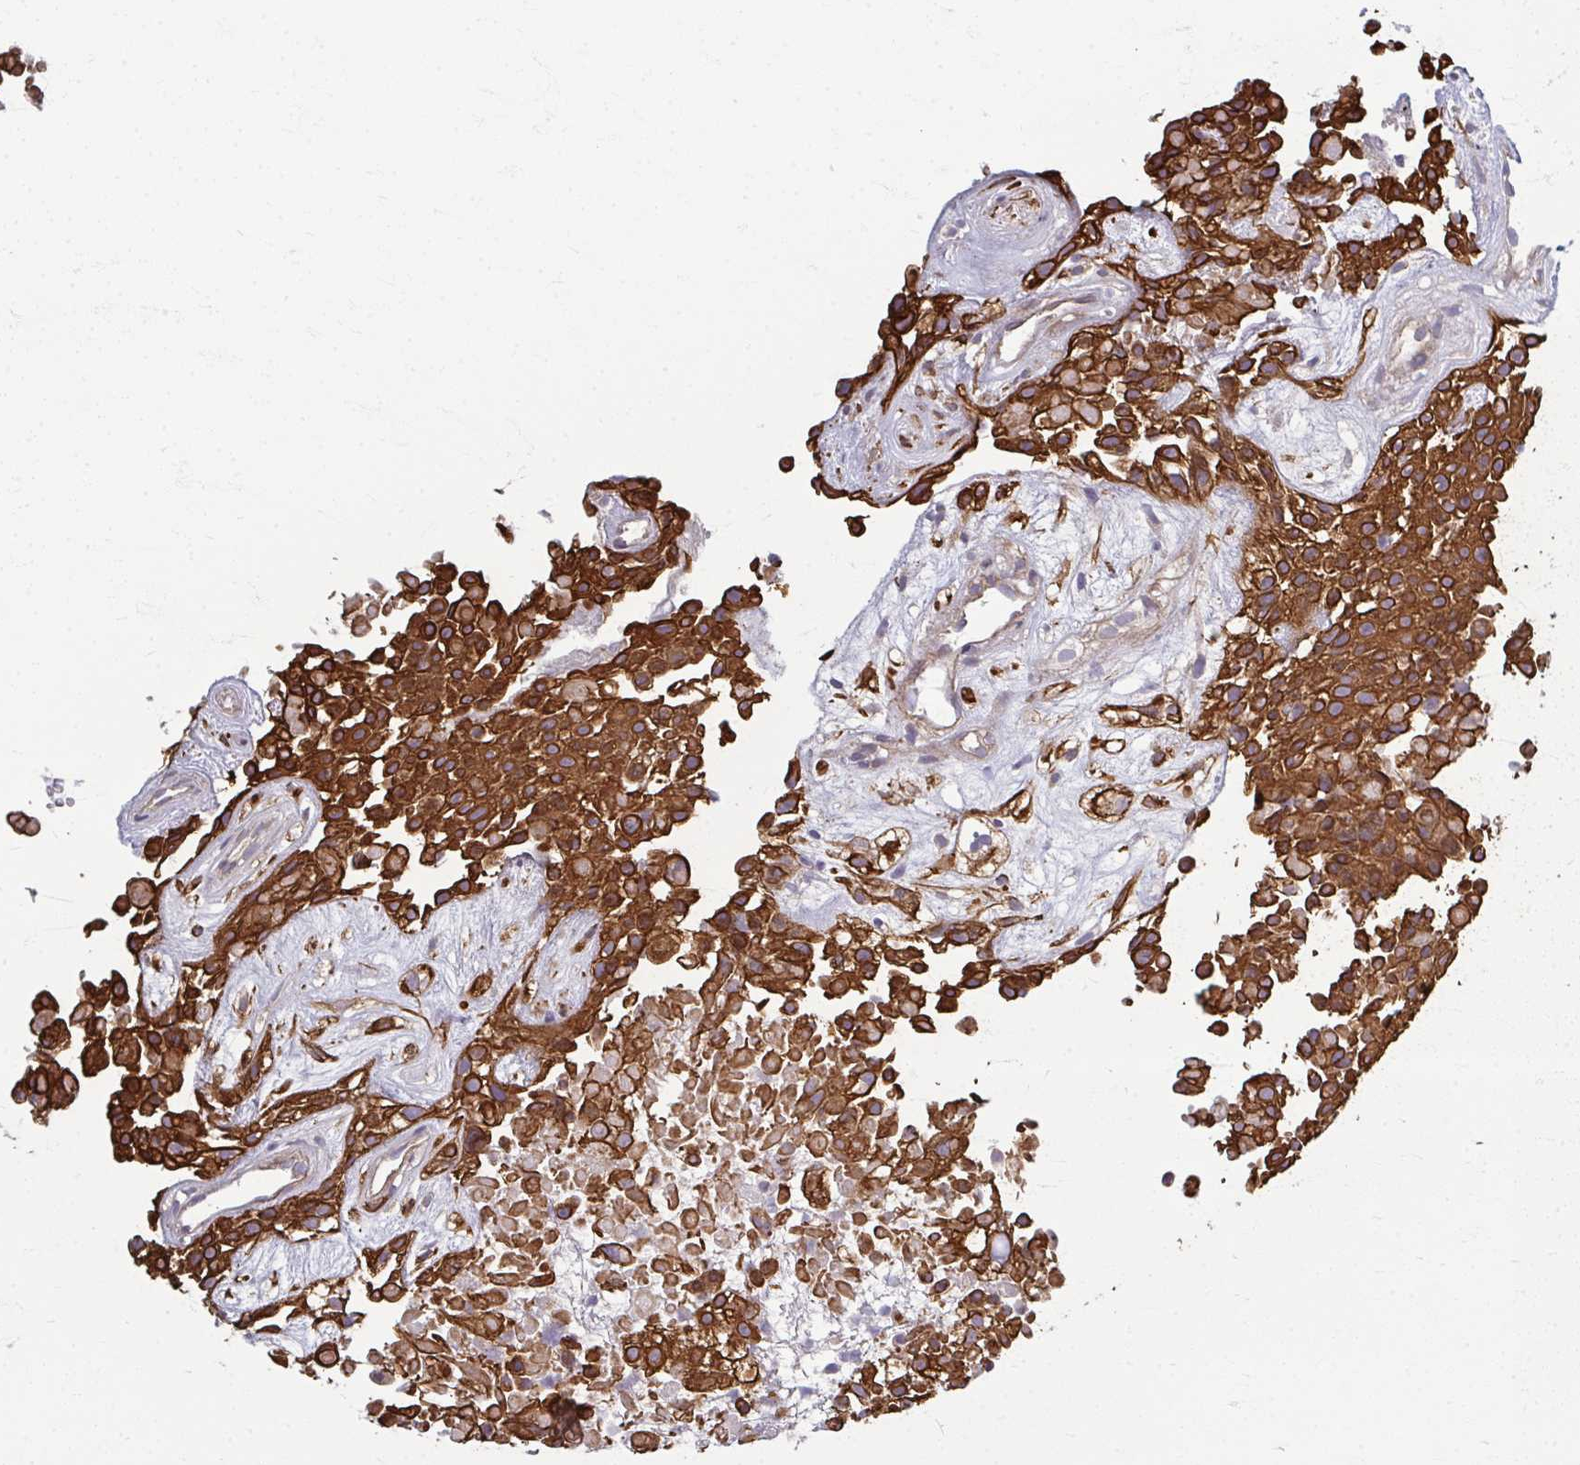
{"staining": {"intensity": "strong", "quantity": ">75%", "location": "cytoplasmic/membranous"}, "tissue": "urothelial cancer", "cell_type": "Tumor cells", "image_type": "cancer", "snomed": [{"axis": "morphology", "description": "Urothelial carcinoma, High grade"}, {"axis": "topography", "description": "Urinary bladder"}], "caption": "A brown stain labels strong cytoplasmic/membranous expression of a protein in urothelial carcinoma (high-grade) tumor cells.", "gene": "EID2B", "patient": {"sex": "male", "age": 56}}